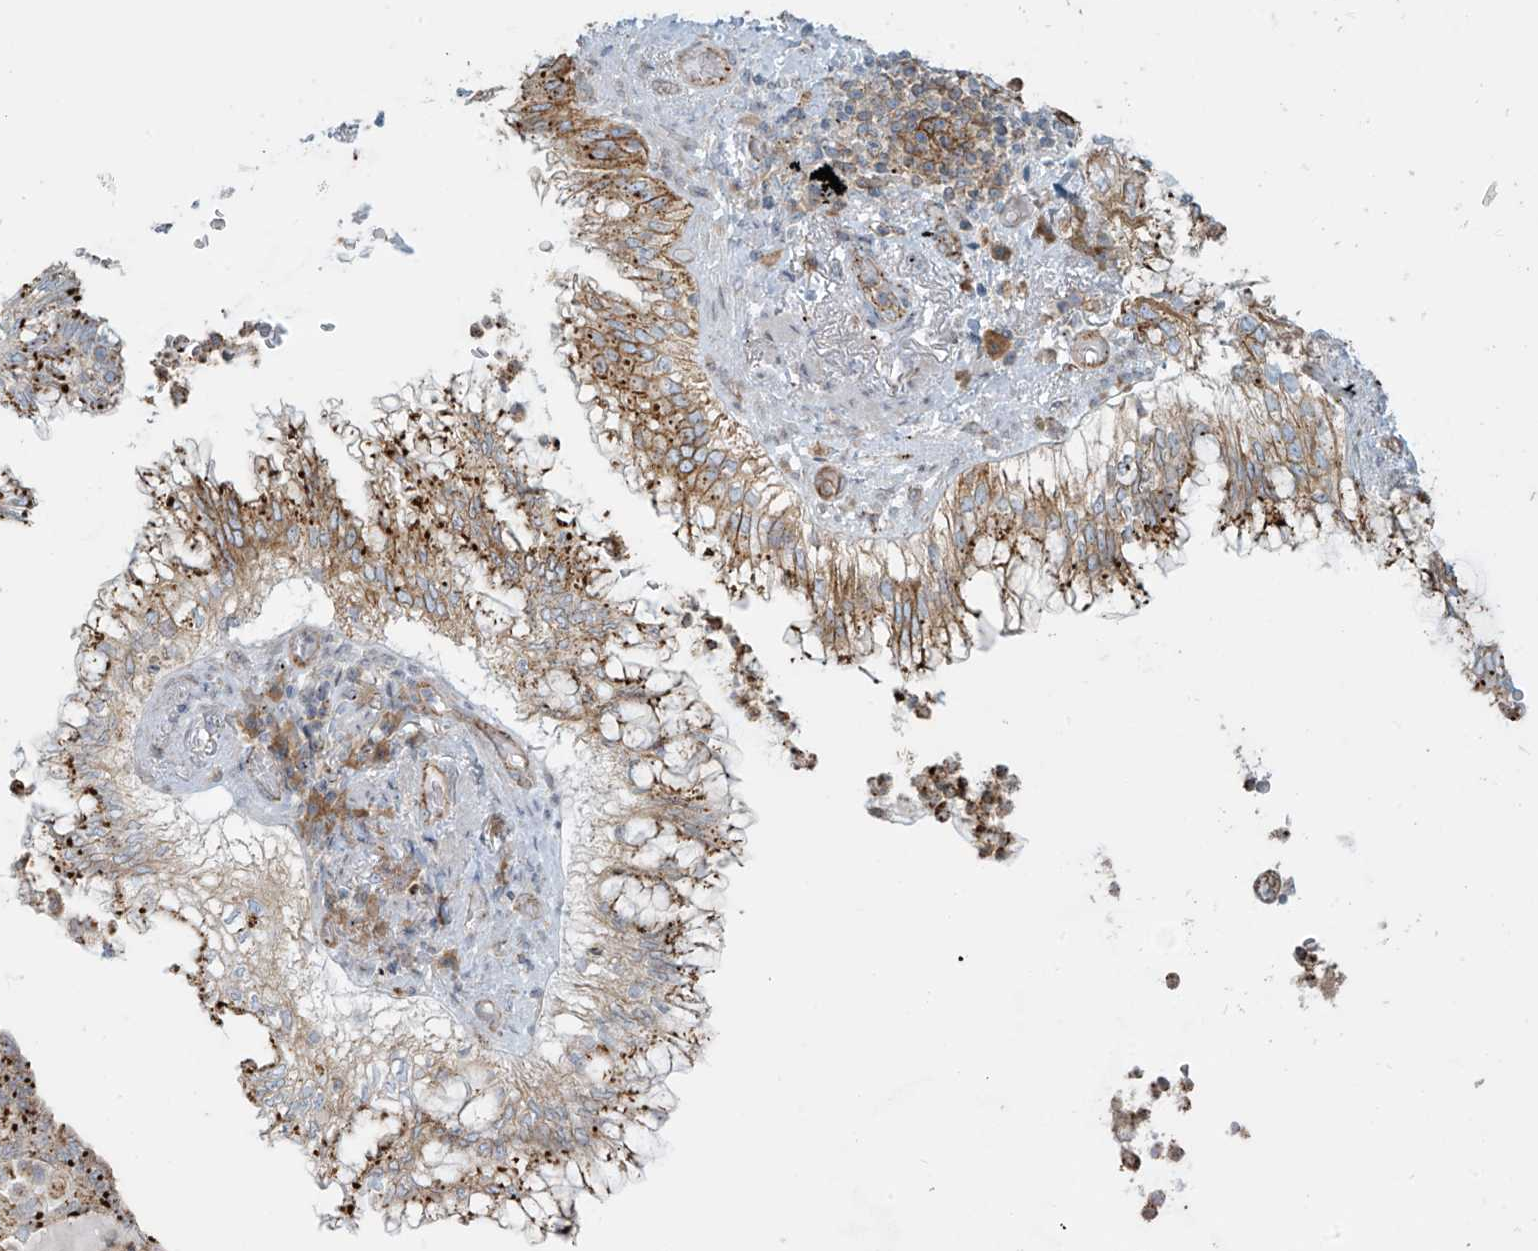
{"staining": {"intensity": "strong", "quantity": "25%-75%", "location": "cytoplasmic/membranous"}, "tissue": "lung cancer", "cell_type": "Tumor cells", "image_type": "cancer", "snomed": [{"axis": "morphology", "description": "Adenocarcinoma, NOS"}, {"axis": "topography", "description": "Lung"}], "caption": "Protein expression analysis of adenocarcinoma (lung) exhibits strong cytoplasmic/membranous staining in about 25%-75% of tumor cells.", "gene": "LZTS3", "patient": {"sex": "female", "age": 70}}